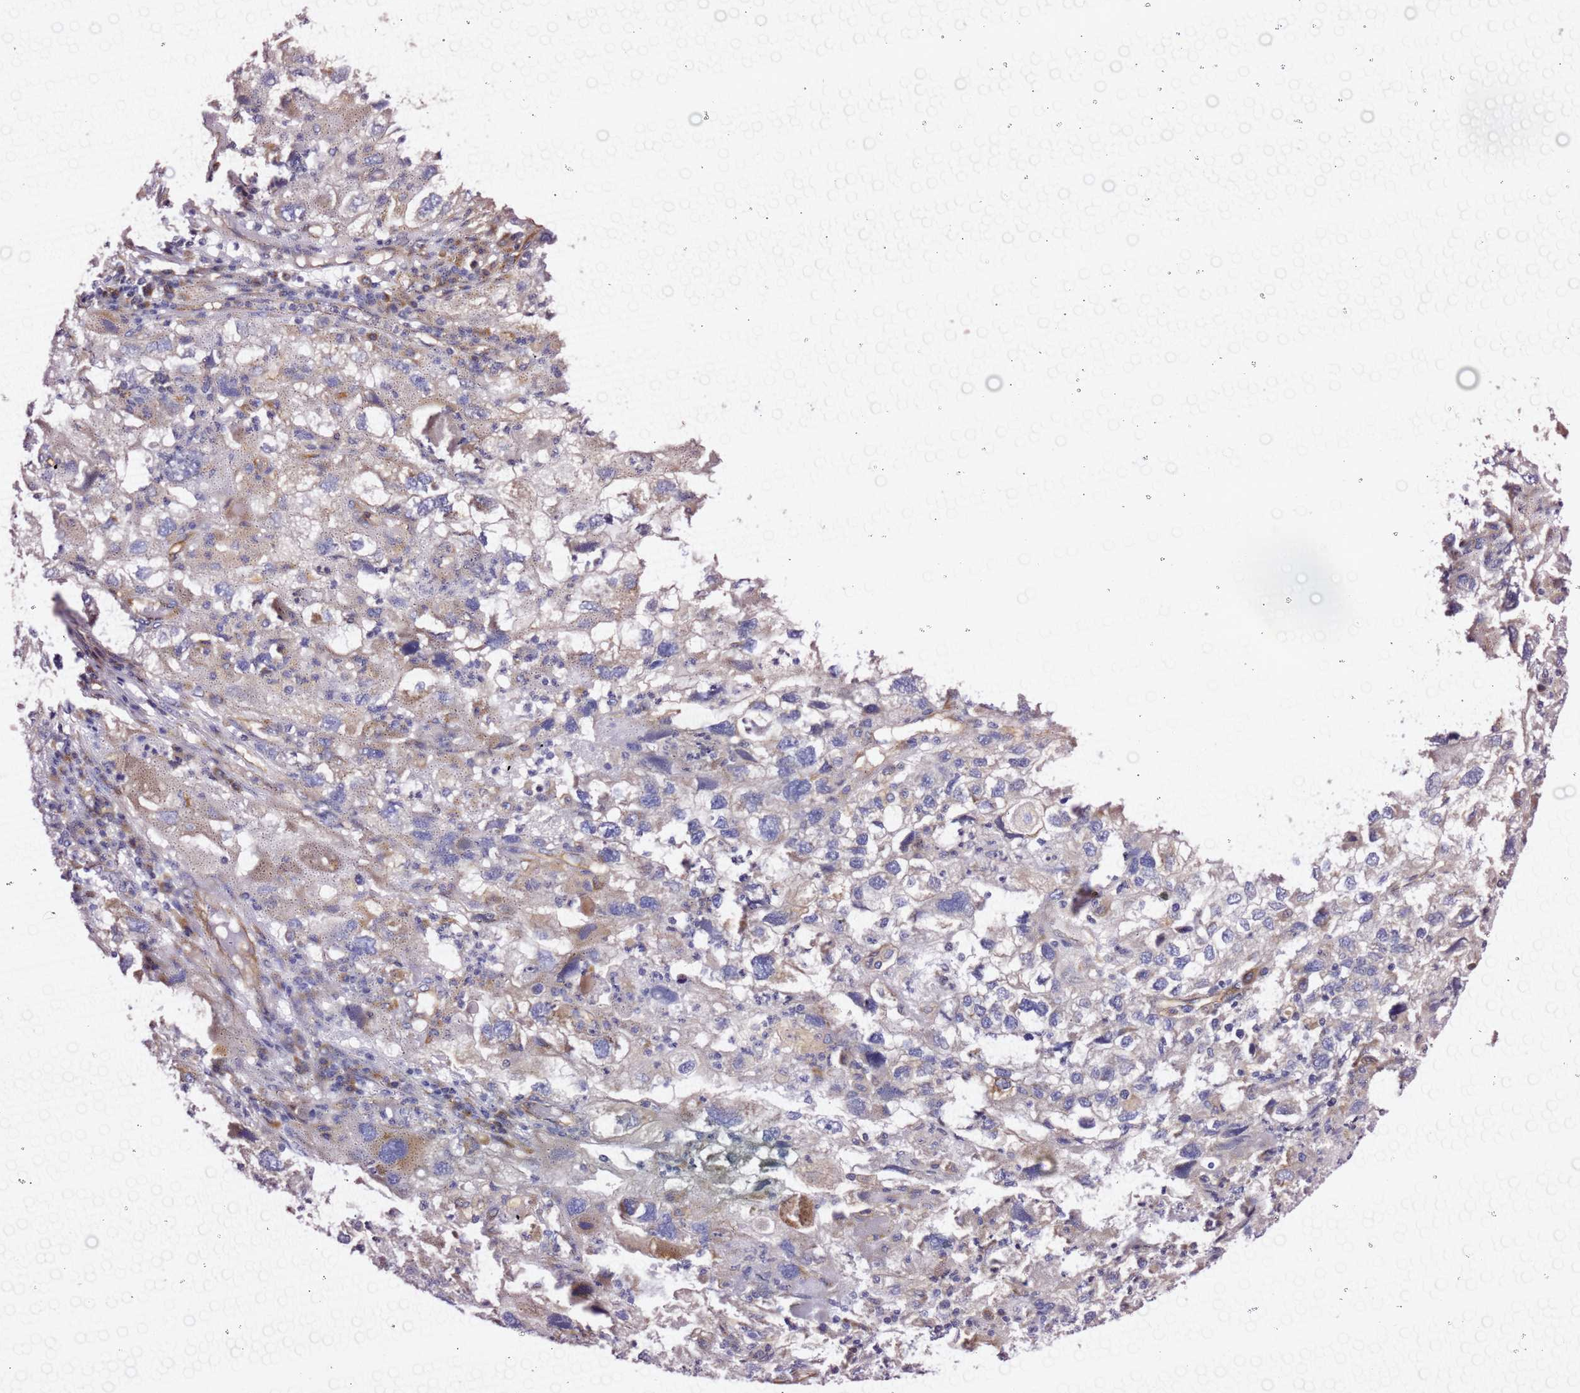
{"staining": {"intensity": "negative", "quantity": "none", "location": "none"}, "tissue": "endometrial cancer", "cell_type": "Tumor cells", "image_type": "cancer", "snomed": [{"axis": "morphology", "description": "Adenocarcinoma, NOS"}, {"axis": "topography", "description": "Endometrium"}], "caption": "This is an IHC histopathology image of human endometrial cancer. There is no expression in tumor cells.", "gene": "KIF7", "patient": {"sex": "female", "age": 49}}